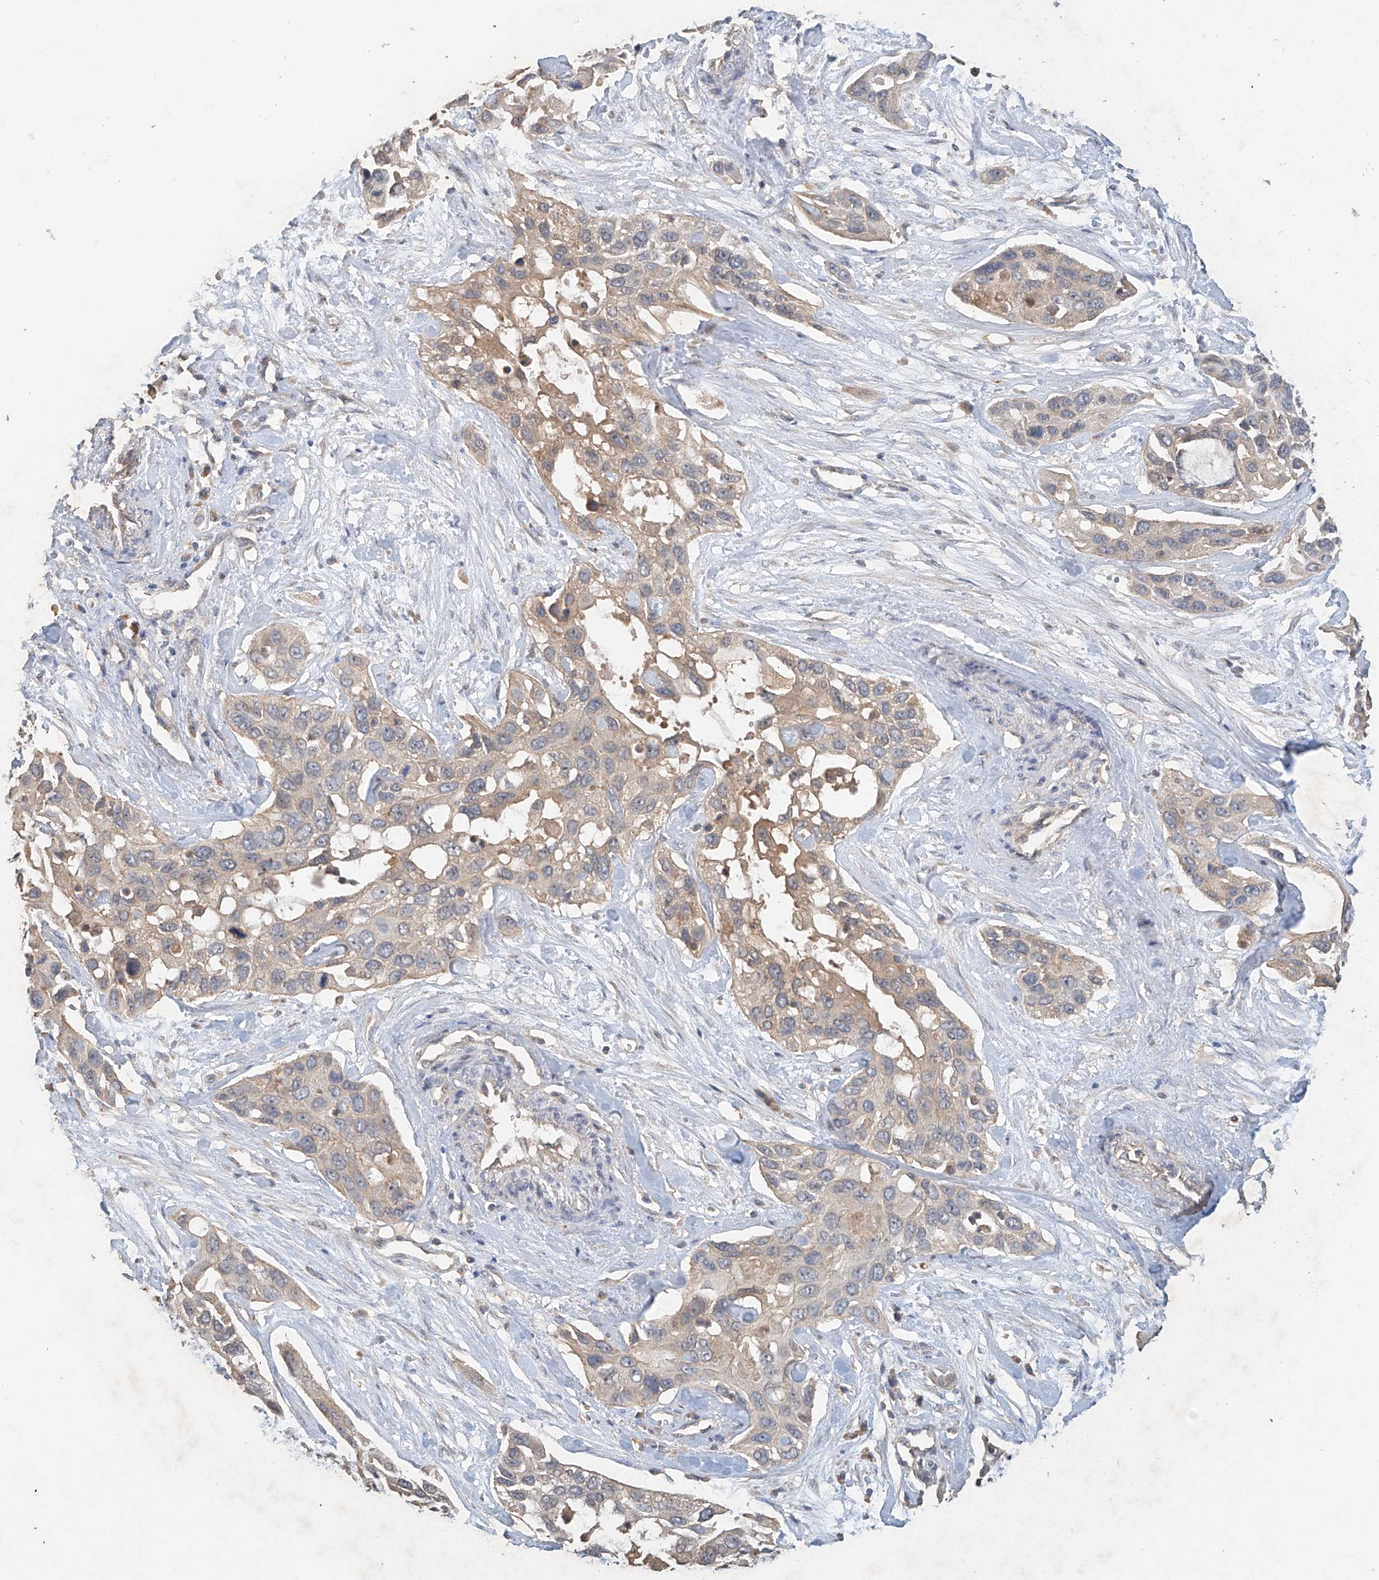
{"staining": {"intensity": "weak", "quantity": "25%-75%", "location": "cytoplasmic/membranous"}, "tissue": "pancreatic cancer", "cell_type": "Tumor cells", "image_type": "cancer", "snomed": [{"axis": "morphology", "description": "Adenocarcinoma, NOS"}, {"axis": "topography", "description": "Pancreas"}], "caption": "Pancreatic cancer (adenocarcinoma) stained with DAB immunohistochemistry shows low levels of weak cytoplasmic/membranous expression in approximately 25%-75% of tumor cells. The staining was performed using DAB to visualize the protein expression in brown, while the nuclei were stained in blue with hematoxylin (Magnification: 20x).", "gene": "GNB1L", "patient": {"sex": "female", "age": 60}}